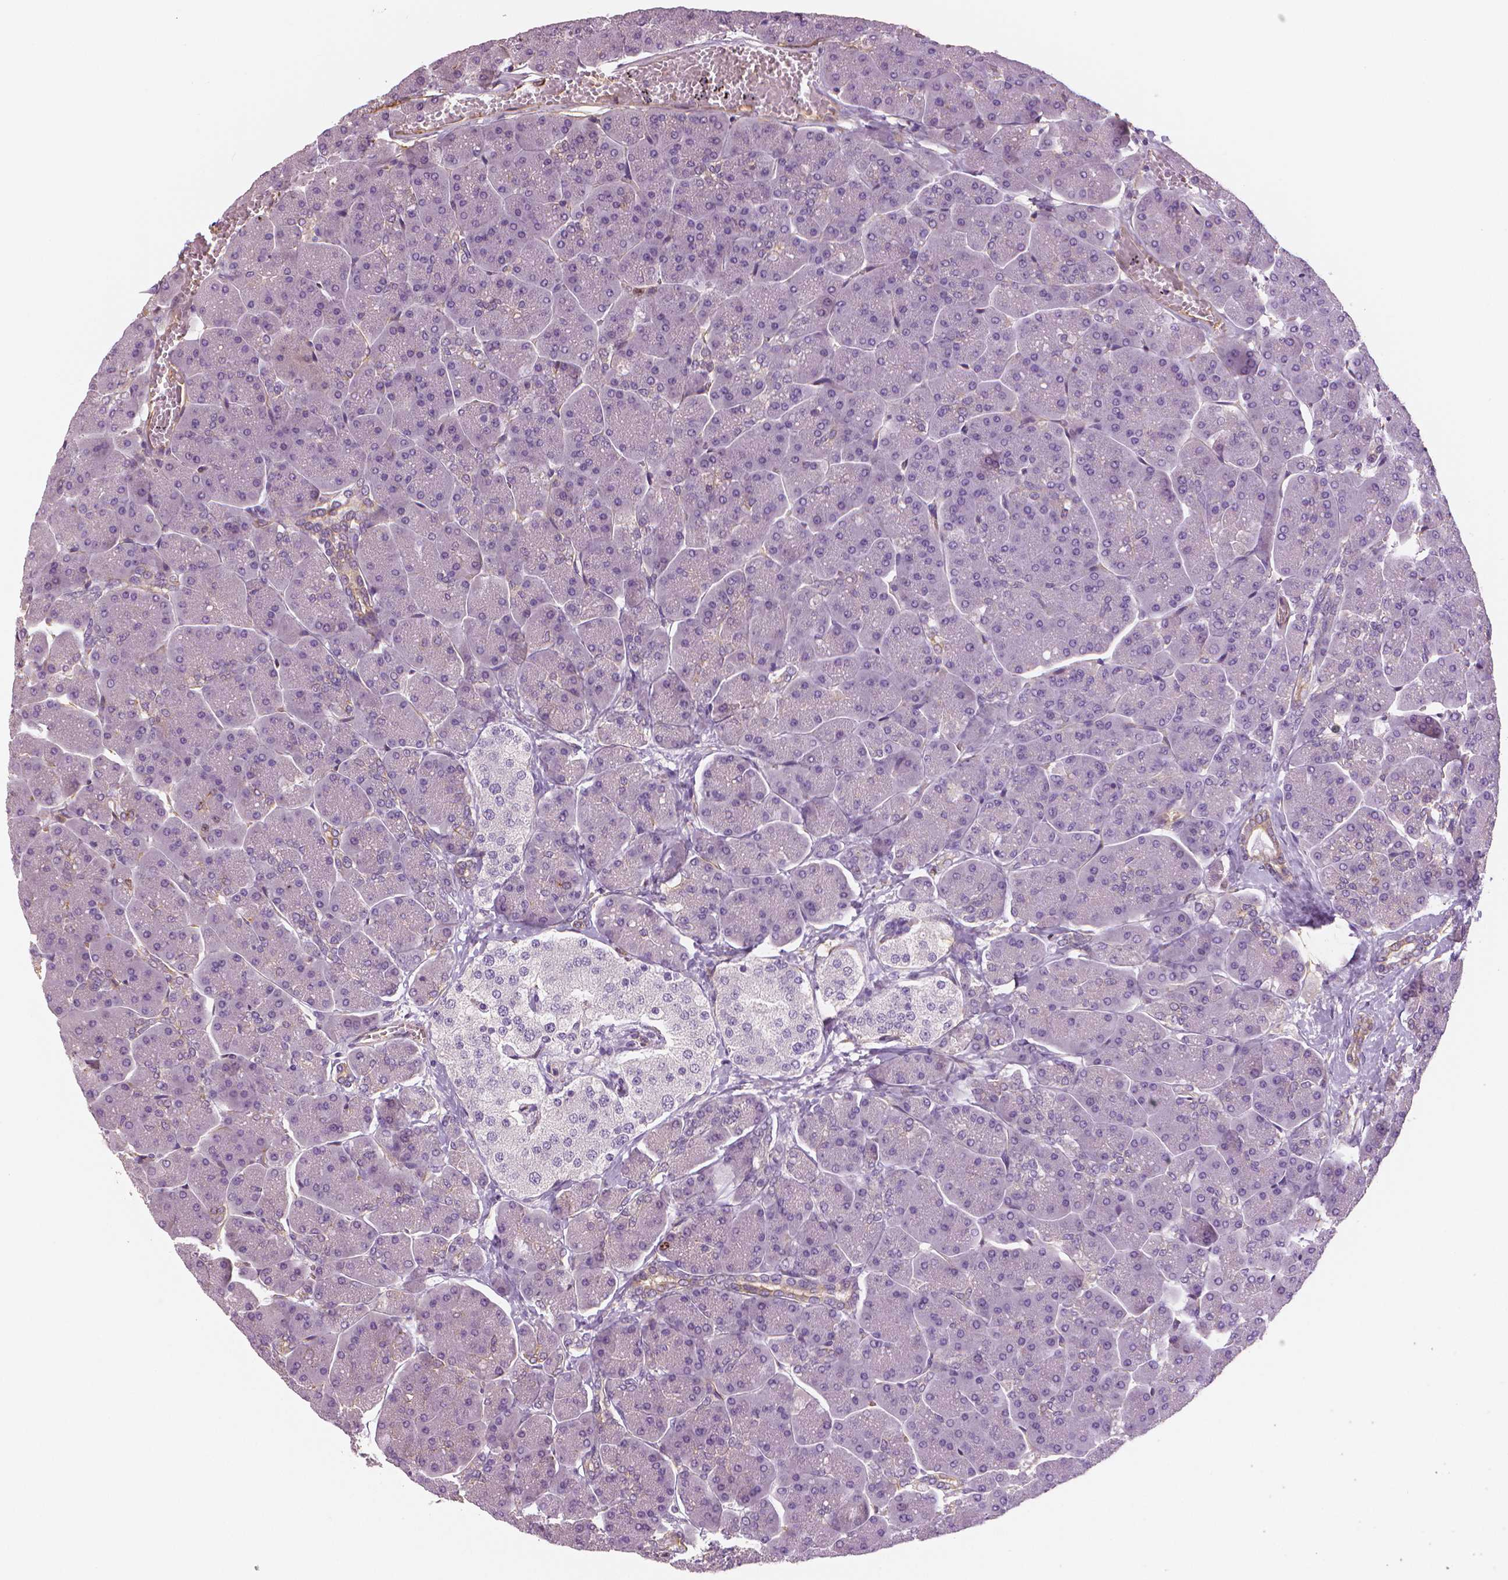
{"staining": {"intensity": "weak", "quantity": "25%-75%", "location": "cytoplasmic/membranous"}, "tissue": "pancreas", "cell_type": "Exocrine glandular cells", "image_type": "normal", "snomed": [{"axis": "morphology", "description": "Normal tissue, NOS"}, {"axis": "topography", "description": "Pancreas"}, {"axis": "topography", "description": "Peripheral nerve tissue"}], "caption": "IHC photomicrograph of unremarkable human pancreas stained for a protein (brown), which shows low levels of weak cytoplasmic/membranous positivity in approximately 25%-75% of exocrine glandular cells.", "gene": "MKI67", "patient": {"sex": "male", "age": 54}}